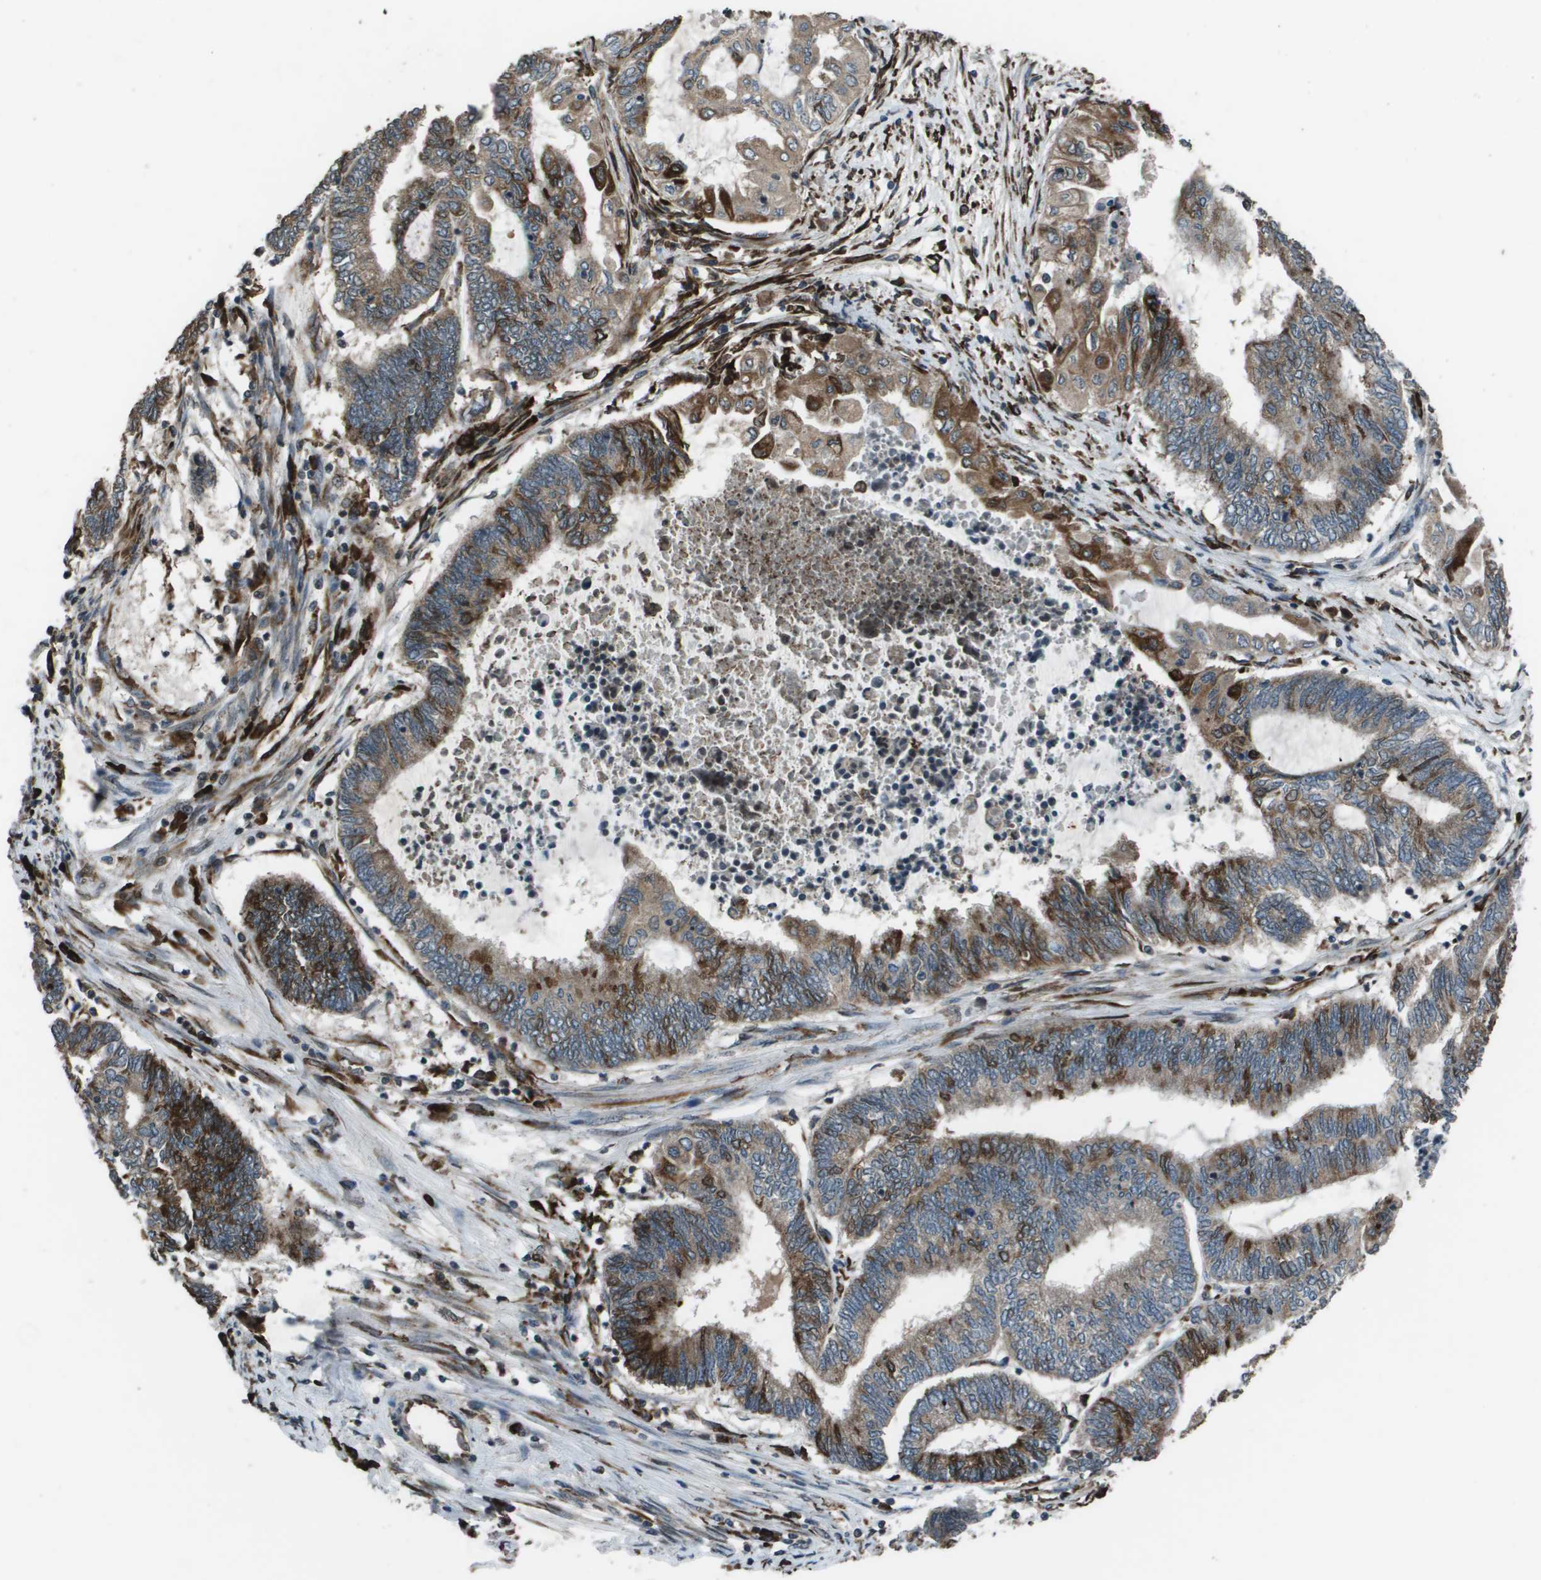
{"staining": {"intensity": "weak", "quantity": ">75%", "location": "cytoplasmic/membranous"}, "tissue": "endometrial cancer", "cell_type": "Tumor cells", "image_type": "cancer", "snomed": [{"axis": "morphology", "description": "Adenocarcinoma, NOS"}, {"axis": "topography", "description": "Uterus"}, {"axis": "topography", "description": "Endometrium"}], "caption": "Adenocarcinoma (endometrial) was stained to show a protein in brown. There is low levels of weak cytoplasmic/membranous expression in approximately >75% of tumor cells.", "gene": "GOSR2", "patient": {"sex": "female", "age": 70}}